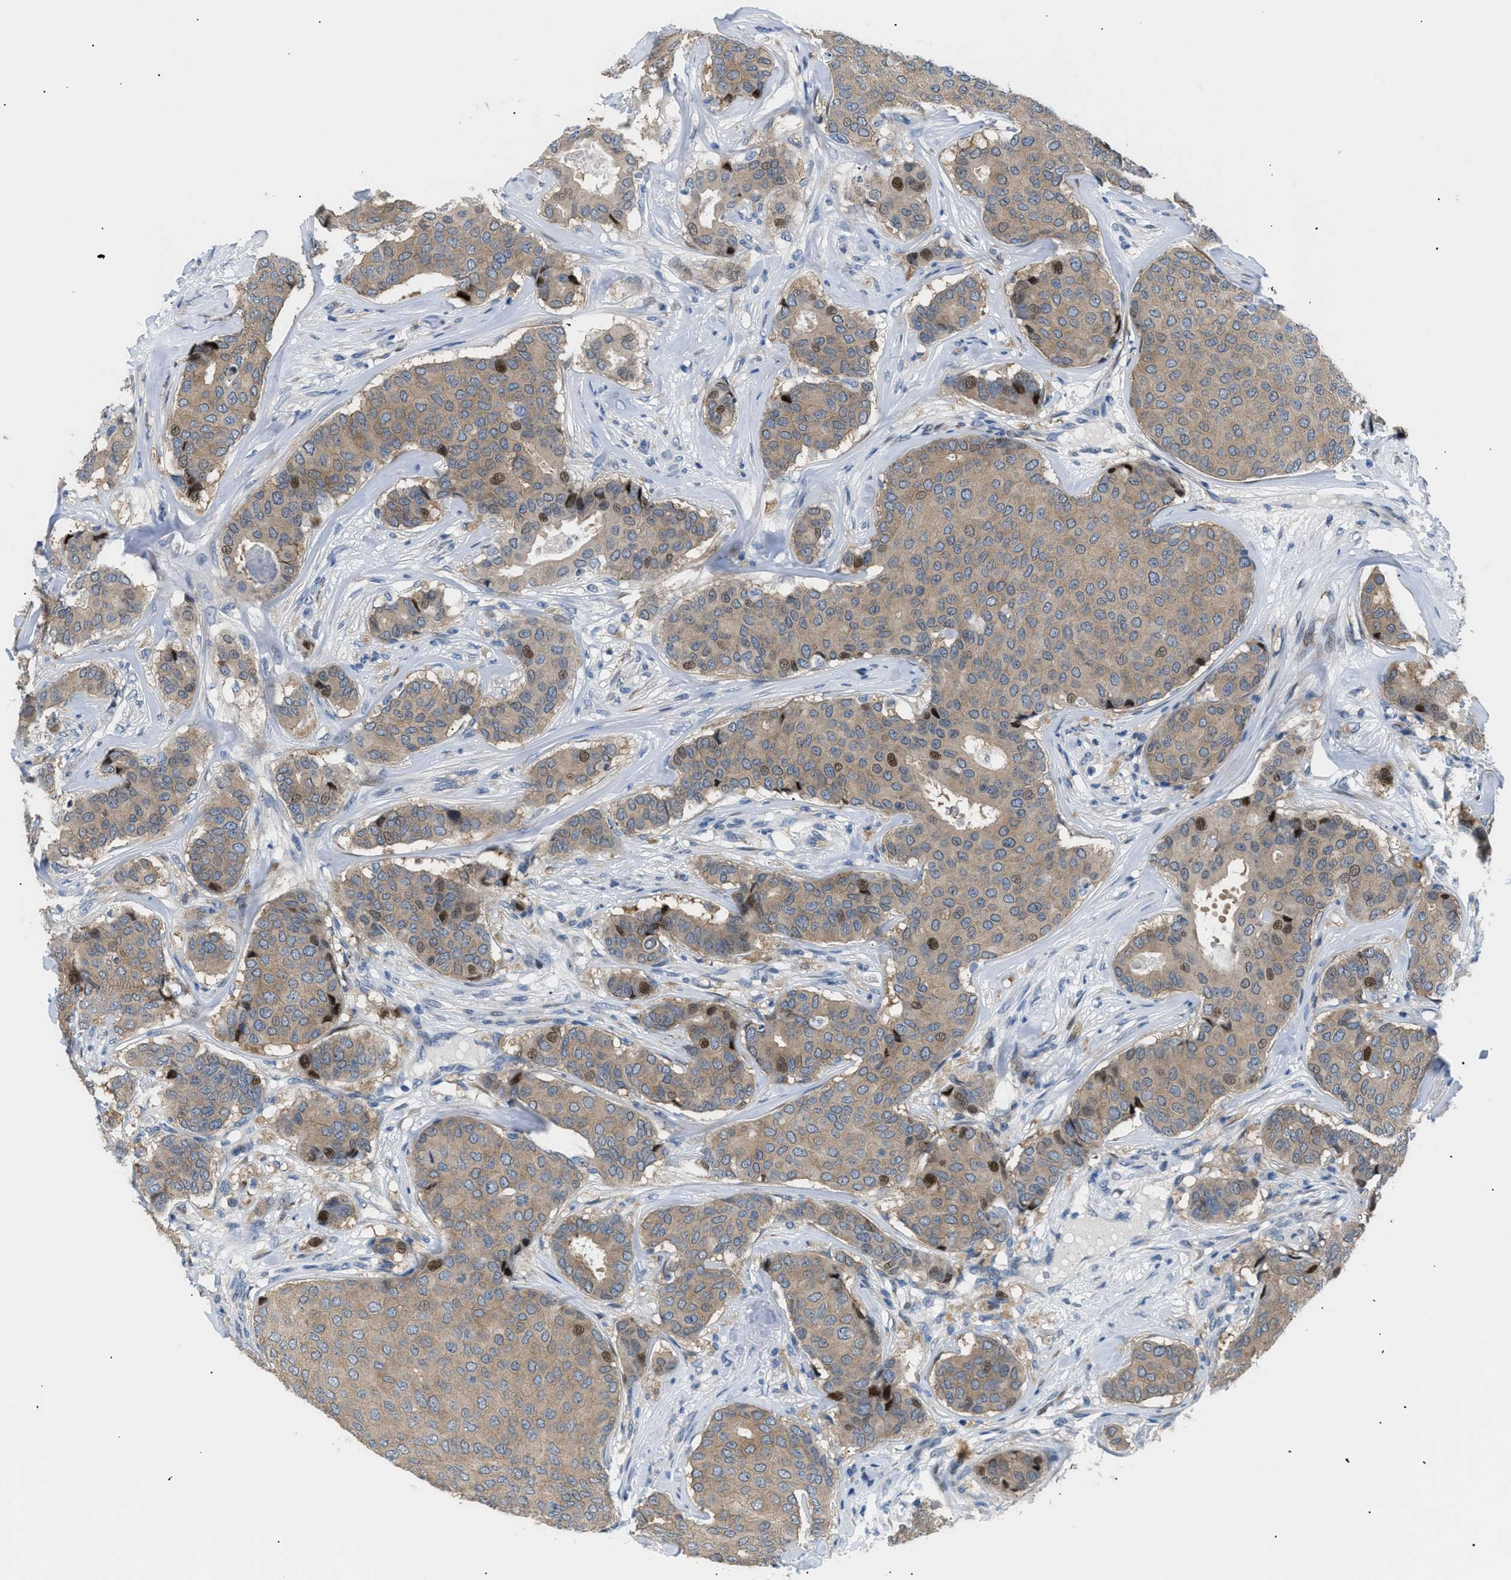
{"staining": {"intensity": "moderate", "quantity": ">75%", "location": "cytoplasmic/membranous,nuclear"}, "tissue": "breast cancer", "cell_type": "Tumor cells", "image_type": "cancer", "snomed": [{"axis": "morphology", "description": "Duct carcinoma"}, {"axis": "topography", "description": "Breast"}], "caption": "Immunohistochemical staining of human breast cancer displays moderate cytoplasmic/membranous and nuclear protein expression in about >75% of tumor cells. The protein of interest is shown in brown color, while the nuclei are stained blue.", "gene": "ICA1", "patient": {"sex": "female", "age": 75}}